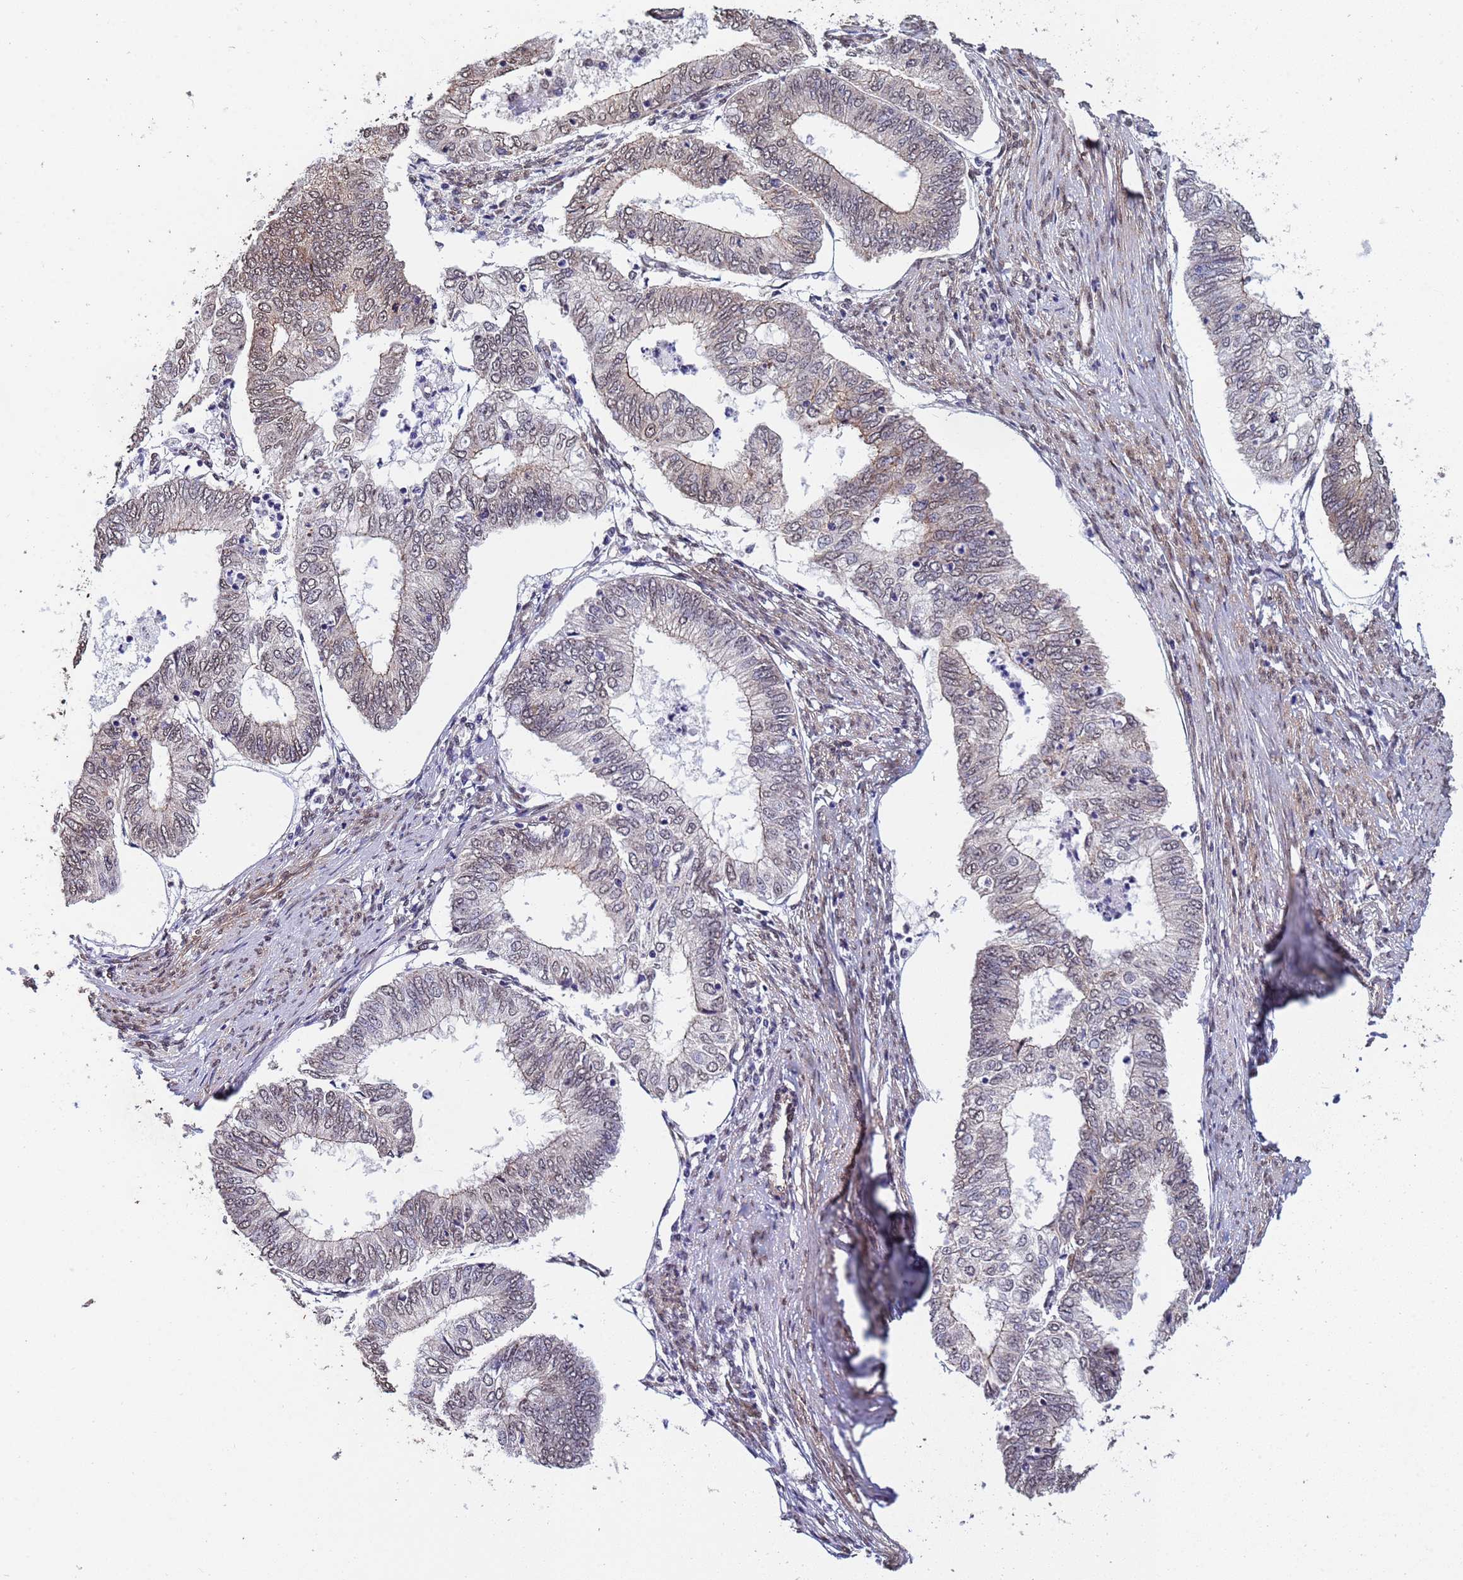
{"staining": {"intensity": "weak", "quantity": "25%-75%", "location": "nuclear"}, "tissue": "endometrial cancer", "cell_type": "Tumor cells", "image_type": "cancer", "snomed": [{"axis": "morphology", "description": "Adenocarcinoma, NOS"}, {"axis": "topography", "description": "Endometrium"}], "caption": "Tumor cells demonstrate weak nuclear staining in about 25%-75% of cells in endometrial cancer (adenocarcinoma).", "gene": "TRIP6", "patient": {"sex": "female", "age": 68}}